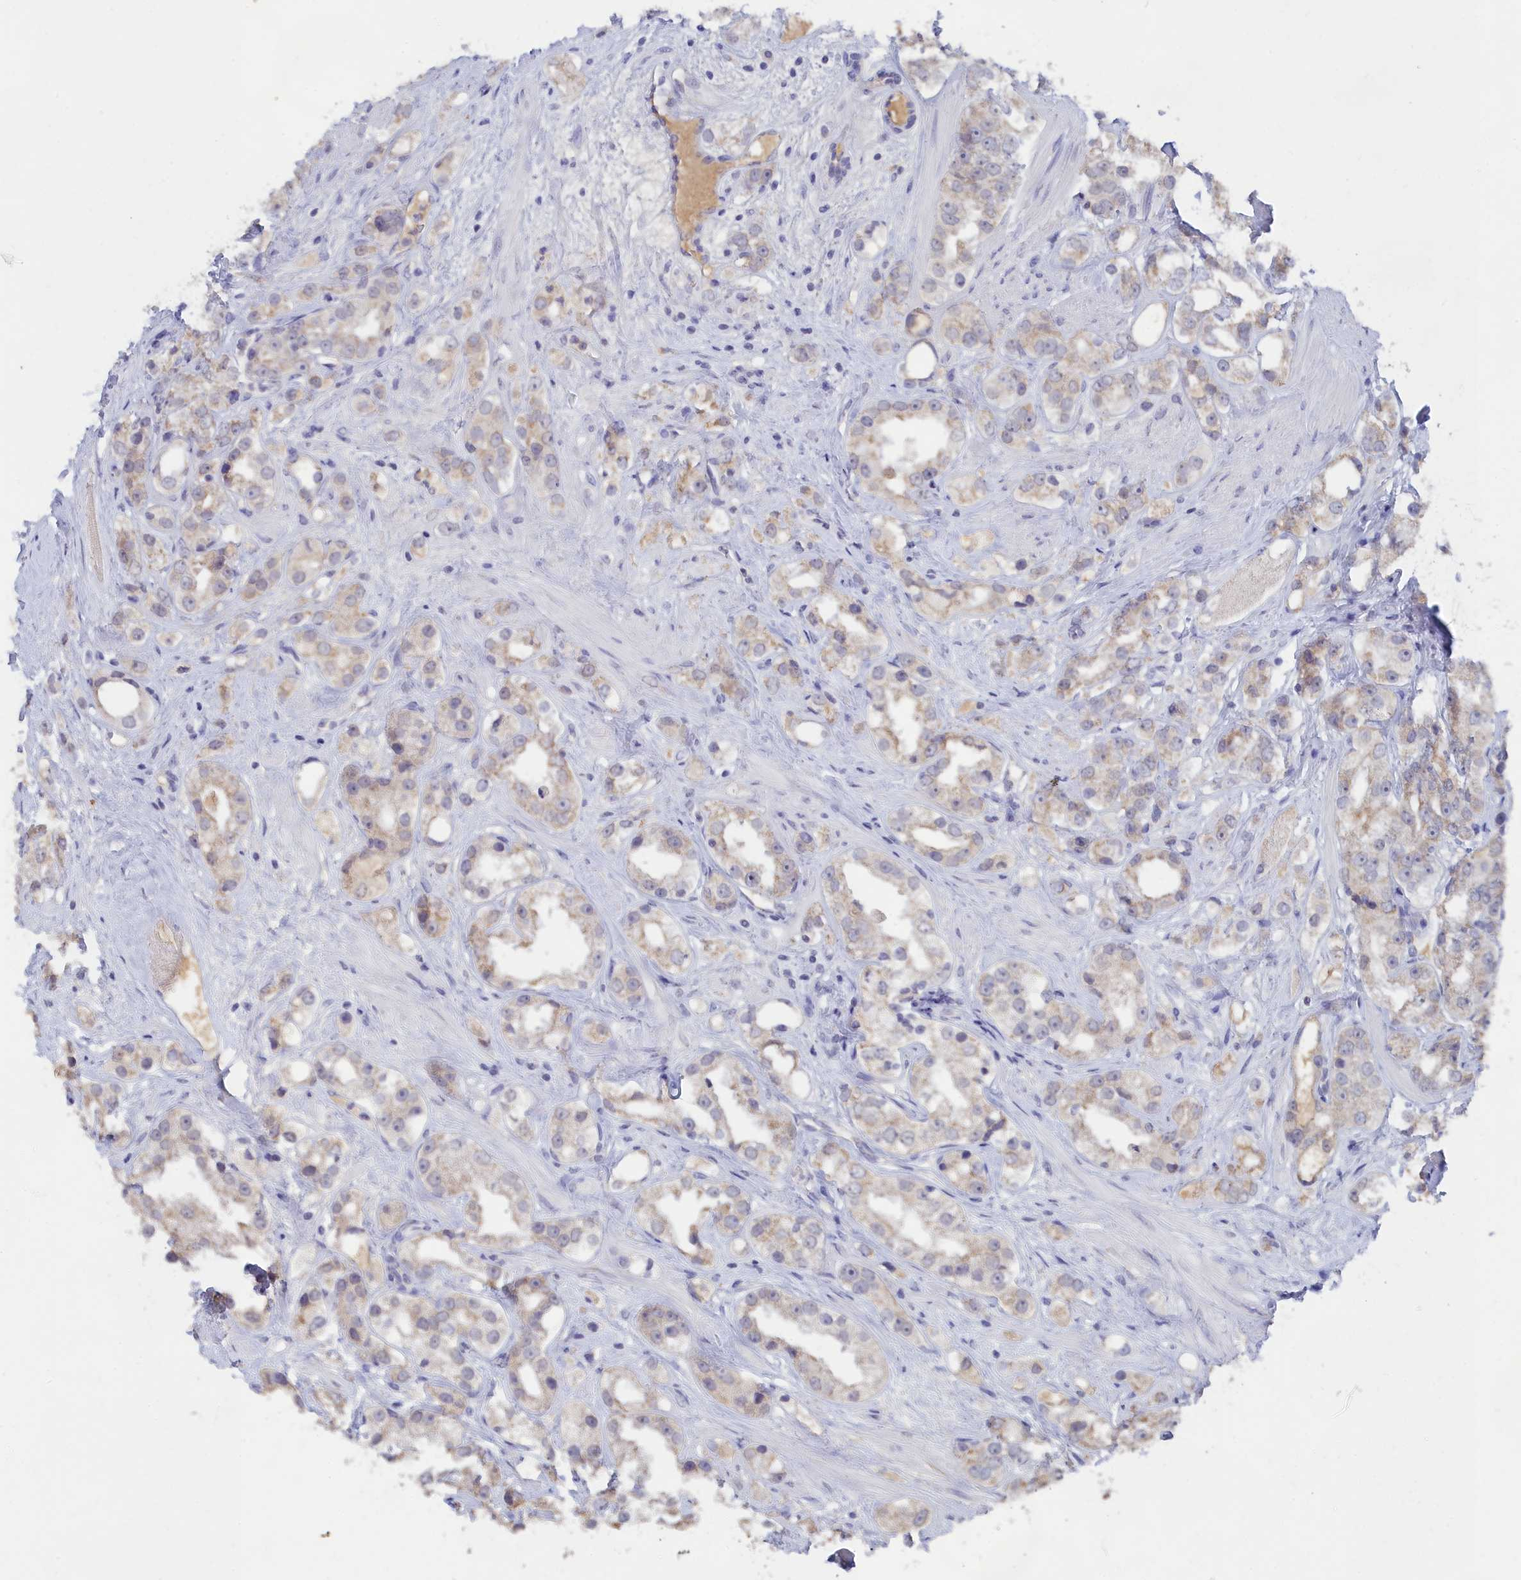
{"staining": {"intensity": "weak", "quantity": "25%-75%", "location": "cytoplasmic/membranous"}, "tissue": "prostate cancer", "cell_type": "Tumor cells", "image_type": "cancer", "snomed": [{"axis": "morphology", "description": "Adenocarcinoma, NOS"}, {"axis": "topography", "description": "Prostate"}], "caption": "Immunohistochemical staining of adenocarcinoma (prostate) reveals low levels of weak cytoplasmic/membranous protein expression in about 25%-75% of tumor cells.", "gene": "LRIF1", "patient": {"sex": "male", "age": 79}}